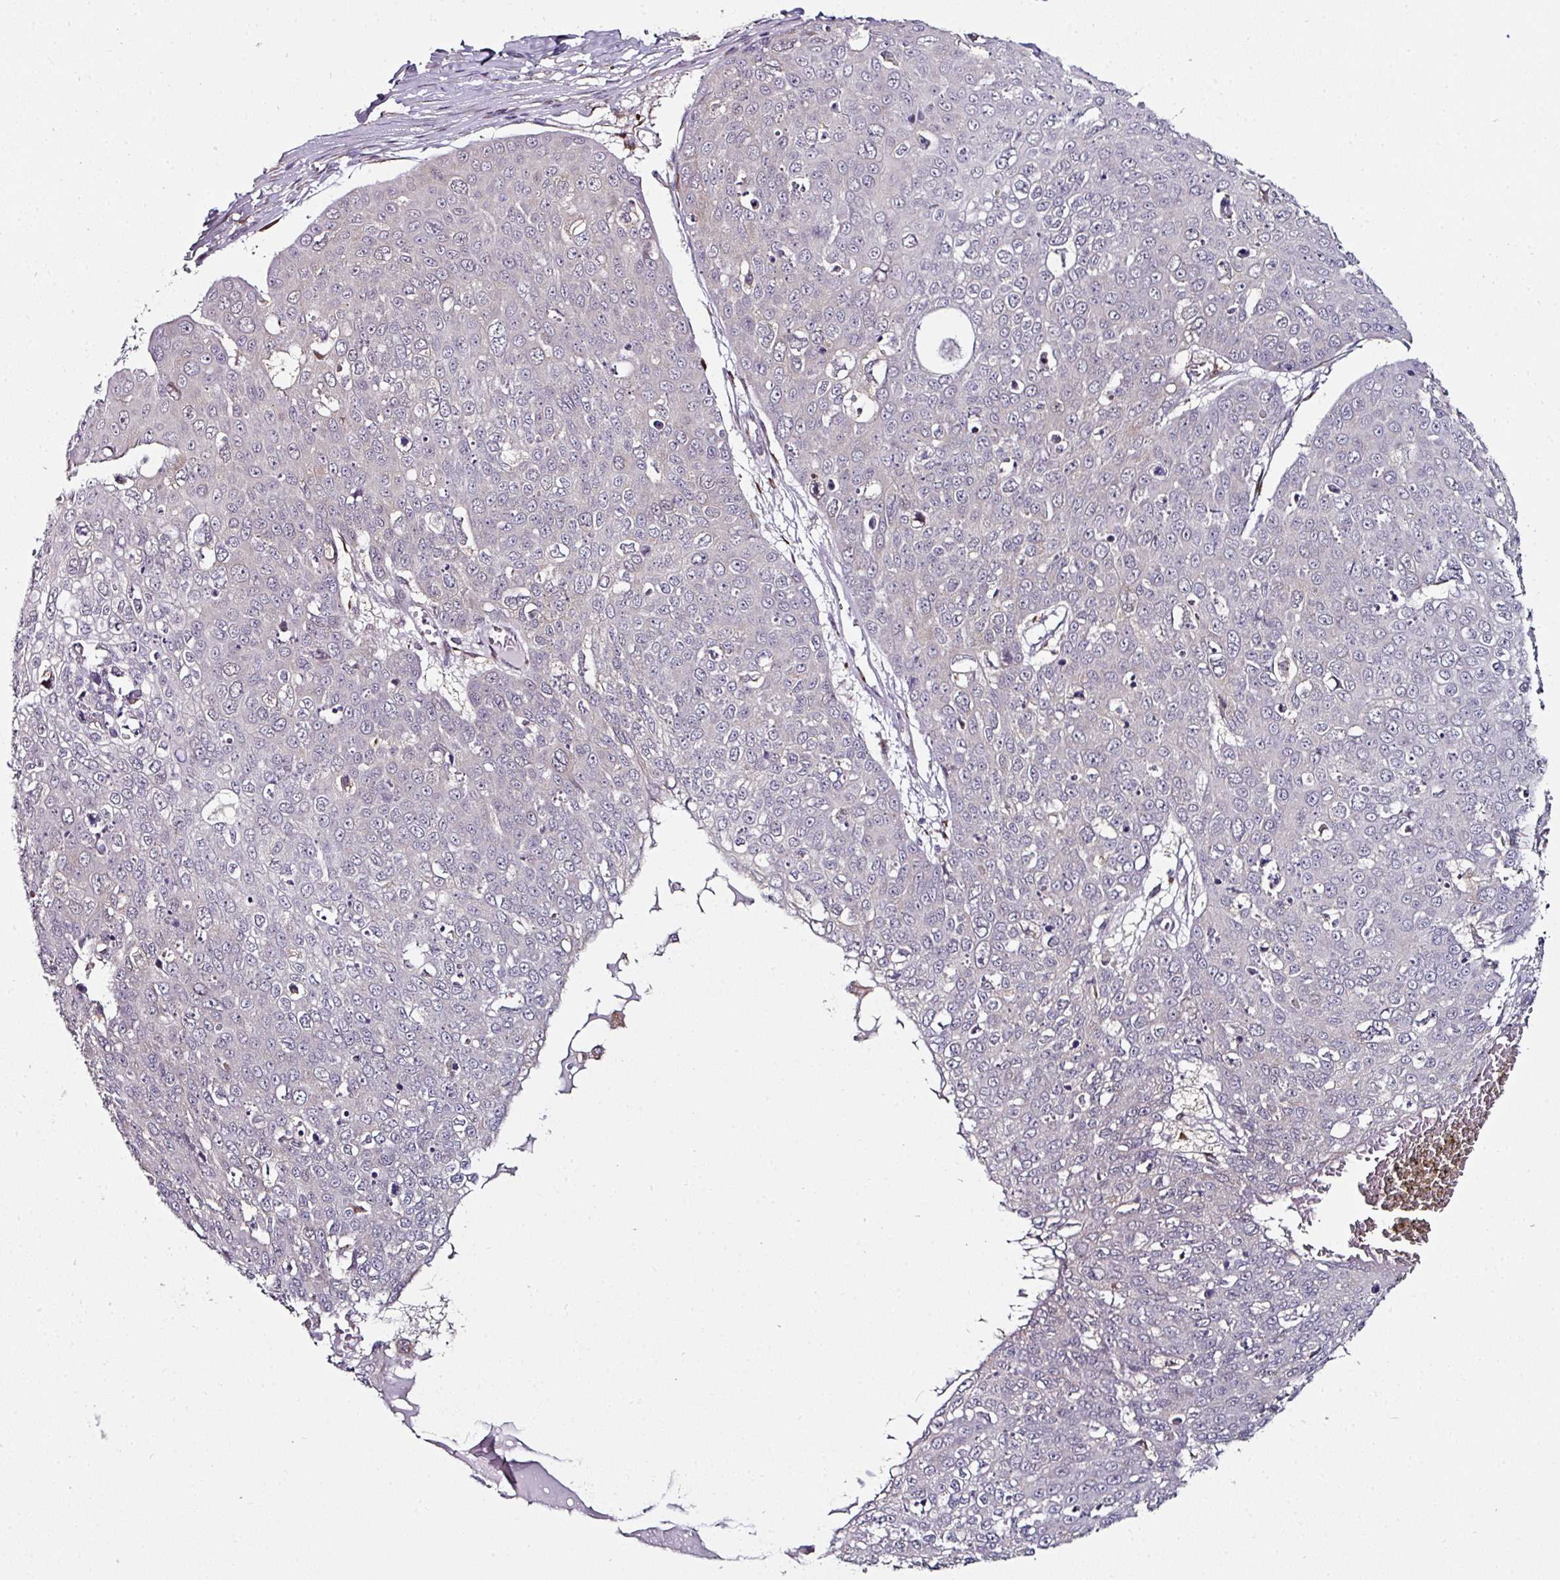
{"staining": {"intensity": "negative", "quantity": "none", "location": "none"}, "tissue": "skin cancer", "cell_type": "Tumor cells", "image_type": "cancer", "snomed": [{"axis": "morphology", "description": "Squamous cell carcinoma, NOS"}, {"axis": "topography", "description": "Skin"}], "caption": "The image reveals no staining of tumor cells in skin cancer (squamous cell carcinoma). (Stains: DAB (3,3'-diaminobenzidine) immunohistochemistry (IHC) with hematoxylin counter stain, Microscopy: brightfield microscopy at high magnification).", "gene": "APOLD1", "patient": {"sex": "male", "age": 71}}